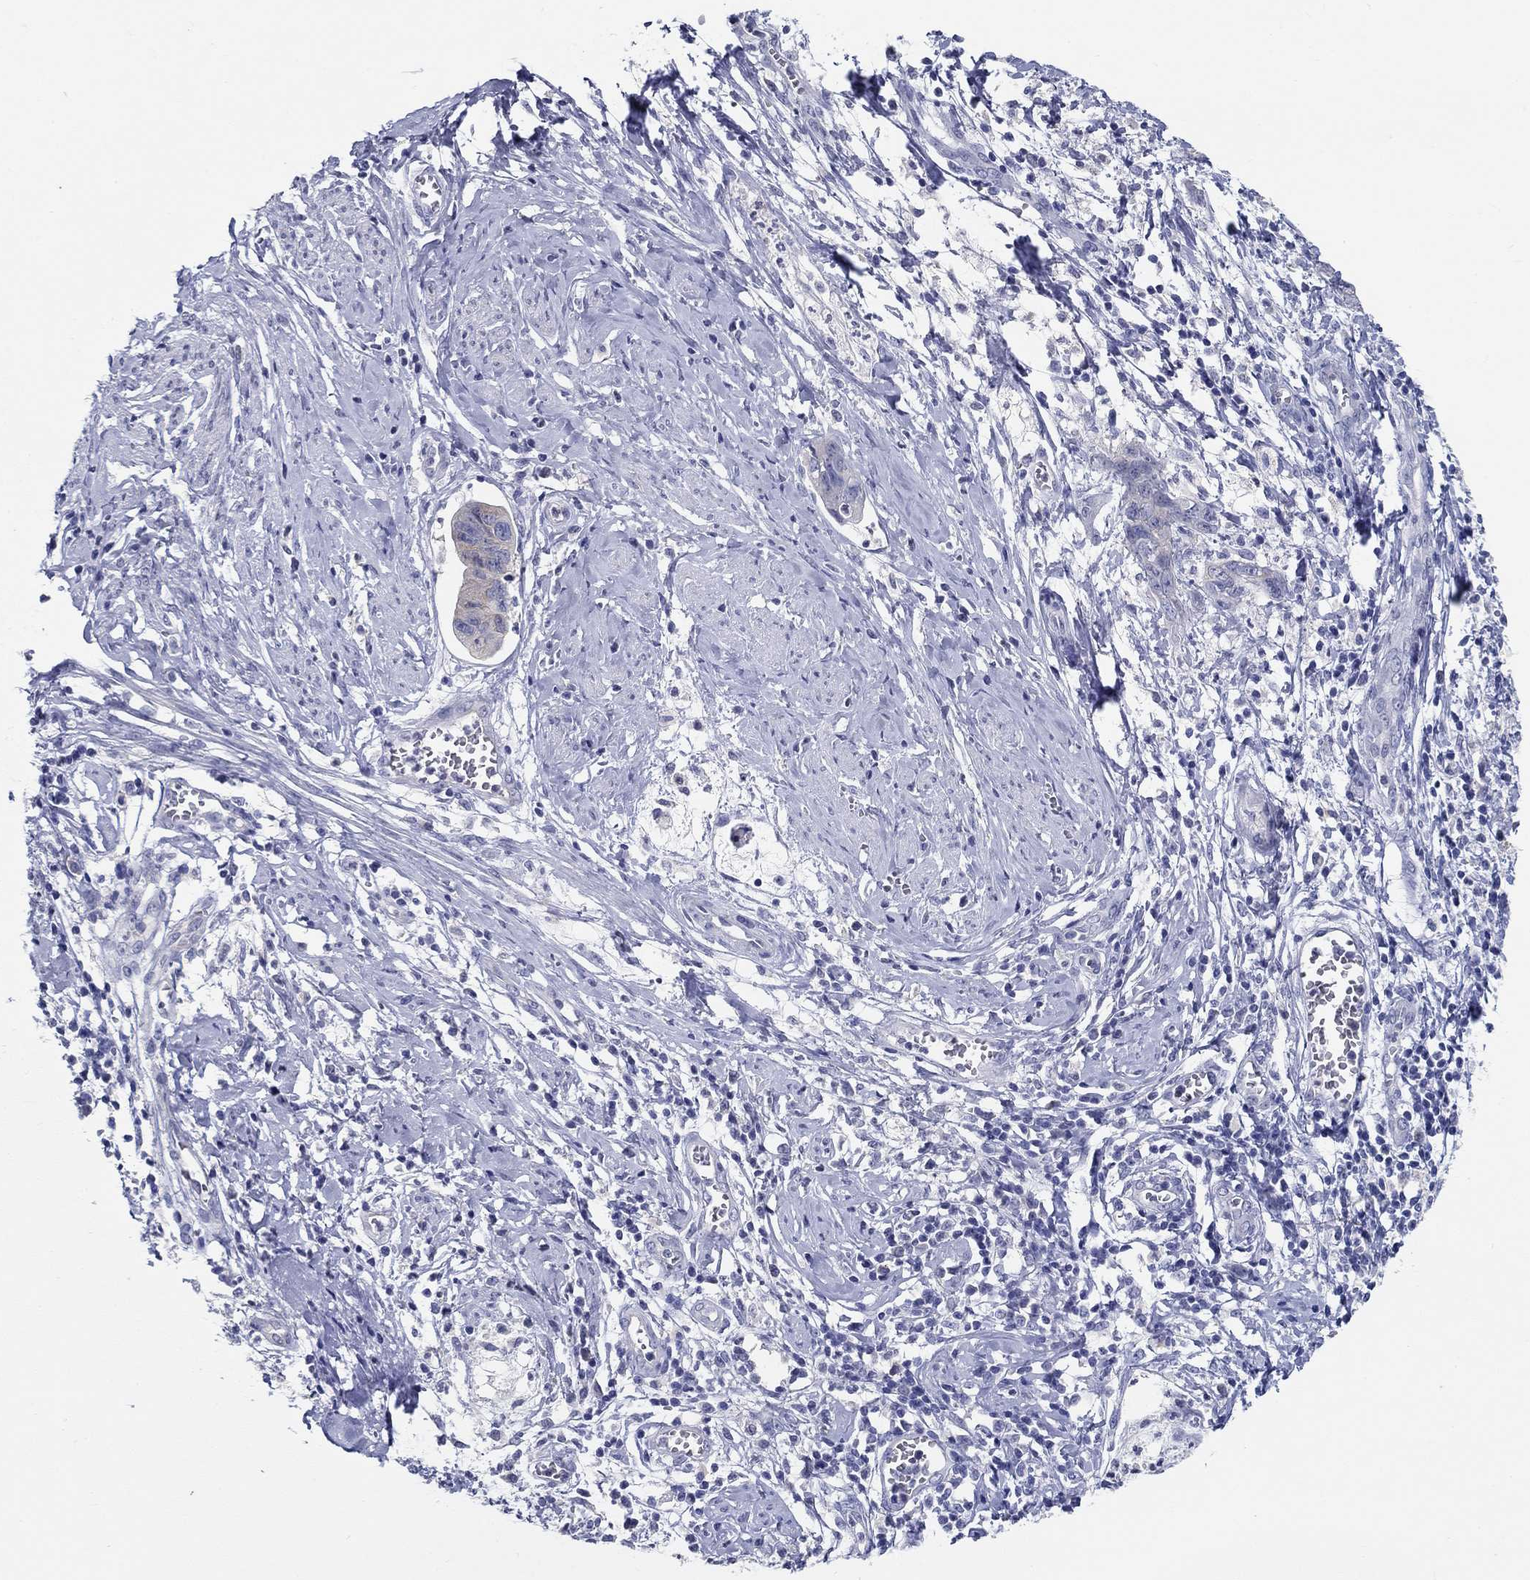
{"staining": {"intensity": "negative", "quantity": "none", "location": "none"}, "tissue": "cervical cancer", "cell_type": "Tumor cells", "image_type": "cancer", "snomed": [{"axis": "morphology", "description": "Adenocarcinoma, NOS"}, {"axis": "topography", "description": "Cervix"}], "caption": "High power microscopy micrograph of an immunohistochemistry micrograph of adenocarcinoma (cervical), revealing no significant staining in tumor cells.", "gene": "RAP1GAP", "patient": {"sex": "female", "age": 44}}